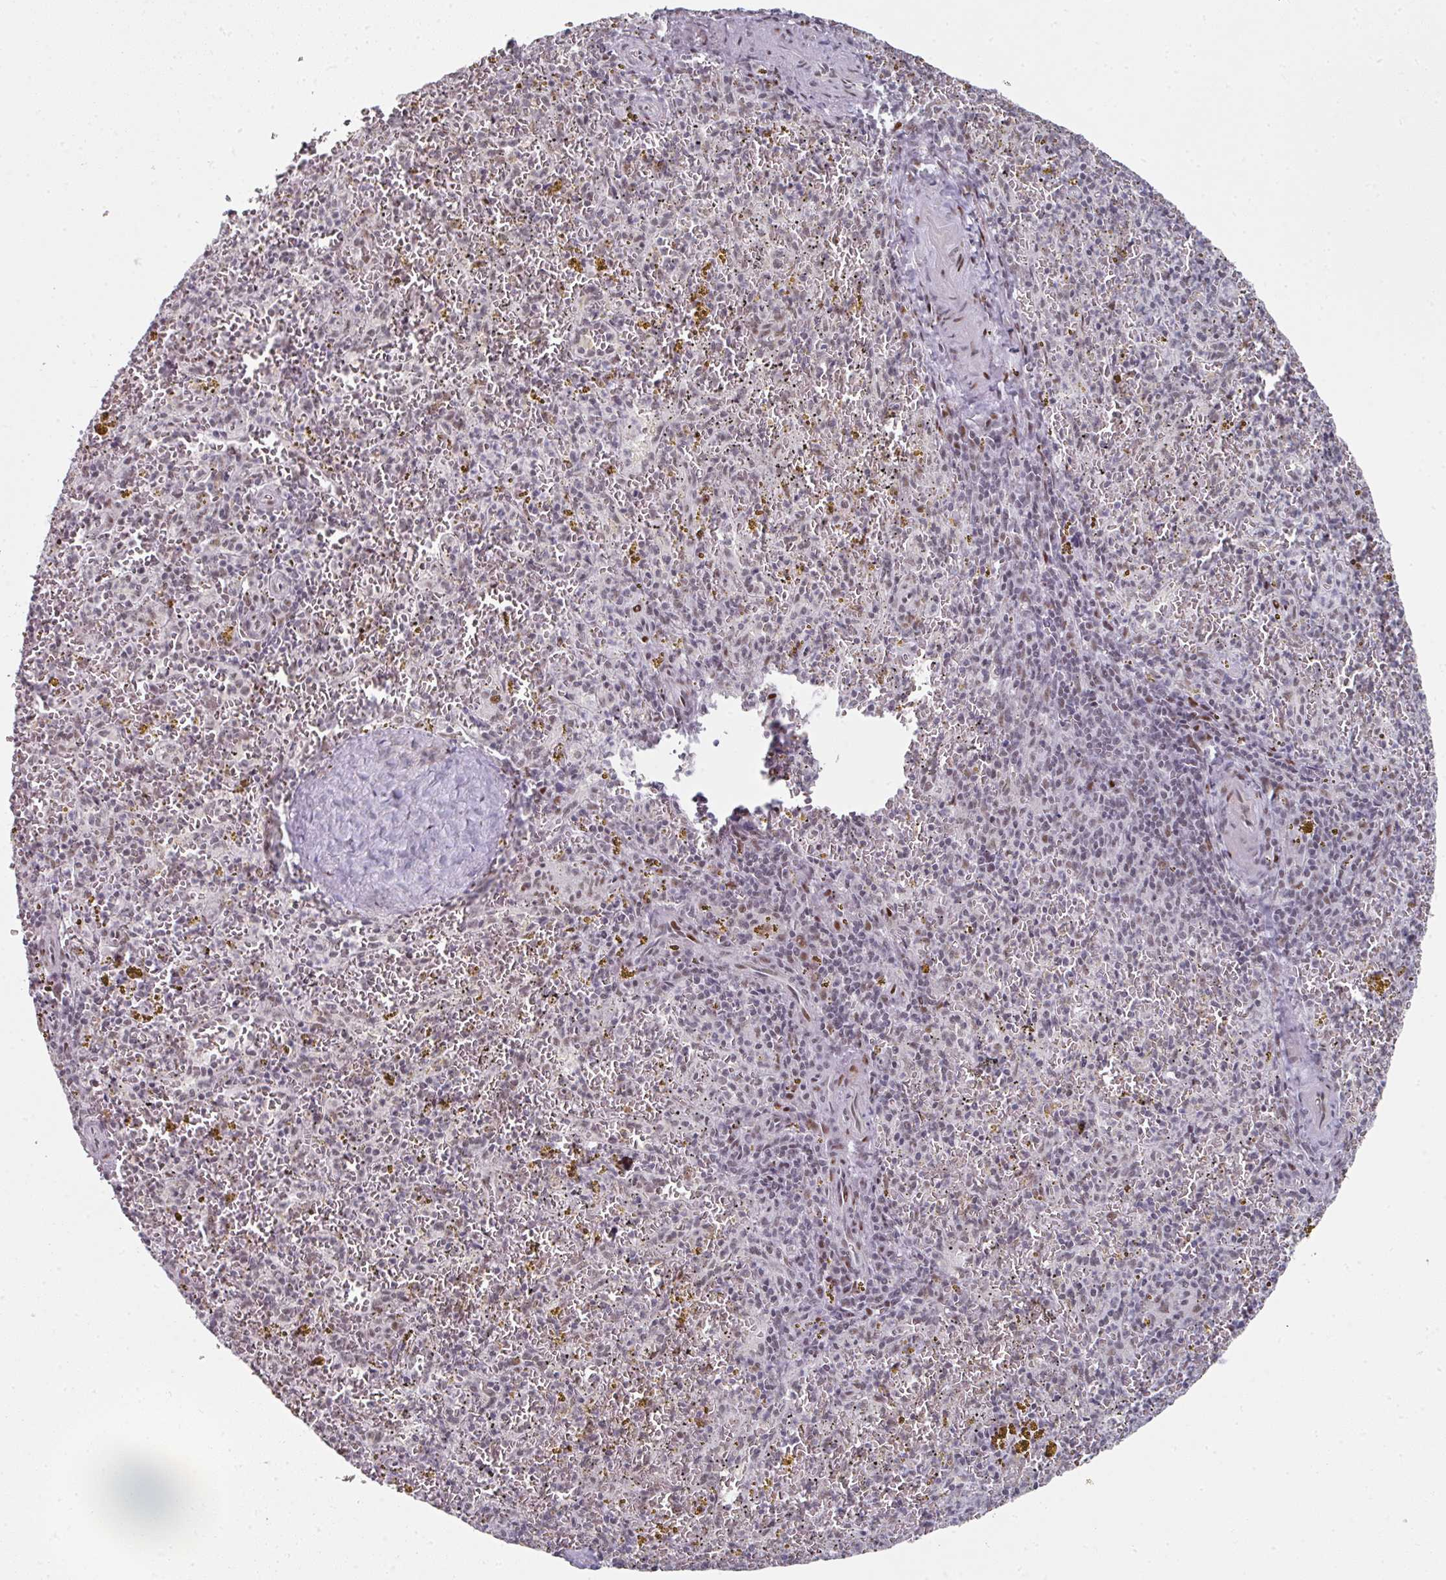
{"staining": {"intensity": "weak", "quantity": "<25%", "location": "nuclear"}, "tissue": "spleen", "cell_type": "Cells in red pulp", "image_type": "normal", "snomed": [{"axis": "morphology", "description": "Normal tissue, NOS"}, {"axis": "topography", "description": "Spleen"}], "caption": "Protein analysis of normal spleen reveals no significant positivity in cells in red pulp. (DAB immunohistochemistry visualized using brightfield microscopy, high magnification).", "gene": "SF3B5", "patient": {"sex": "male", "age": 57}}